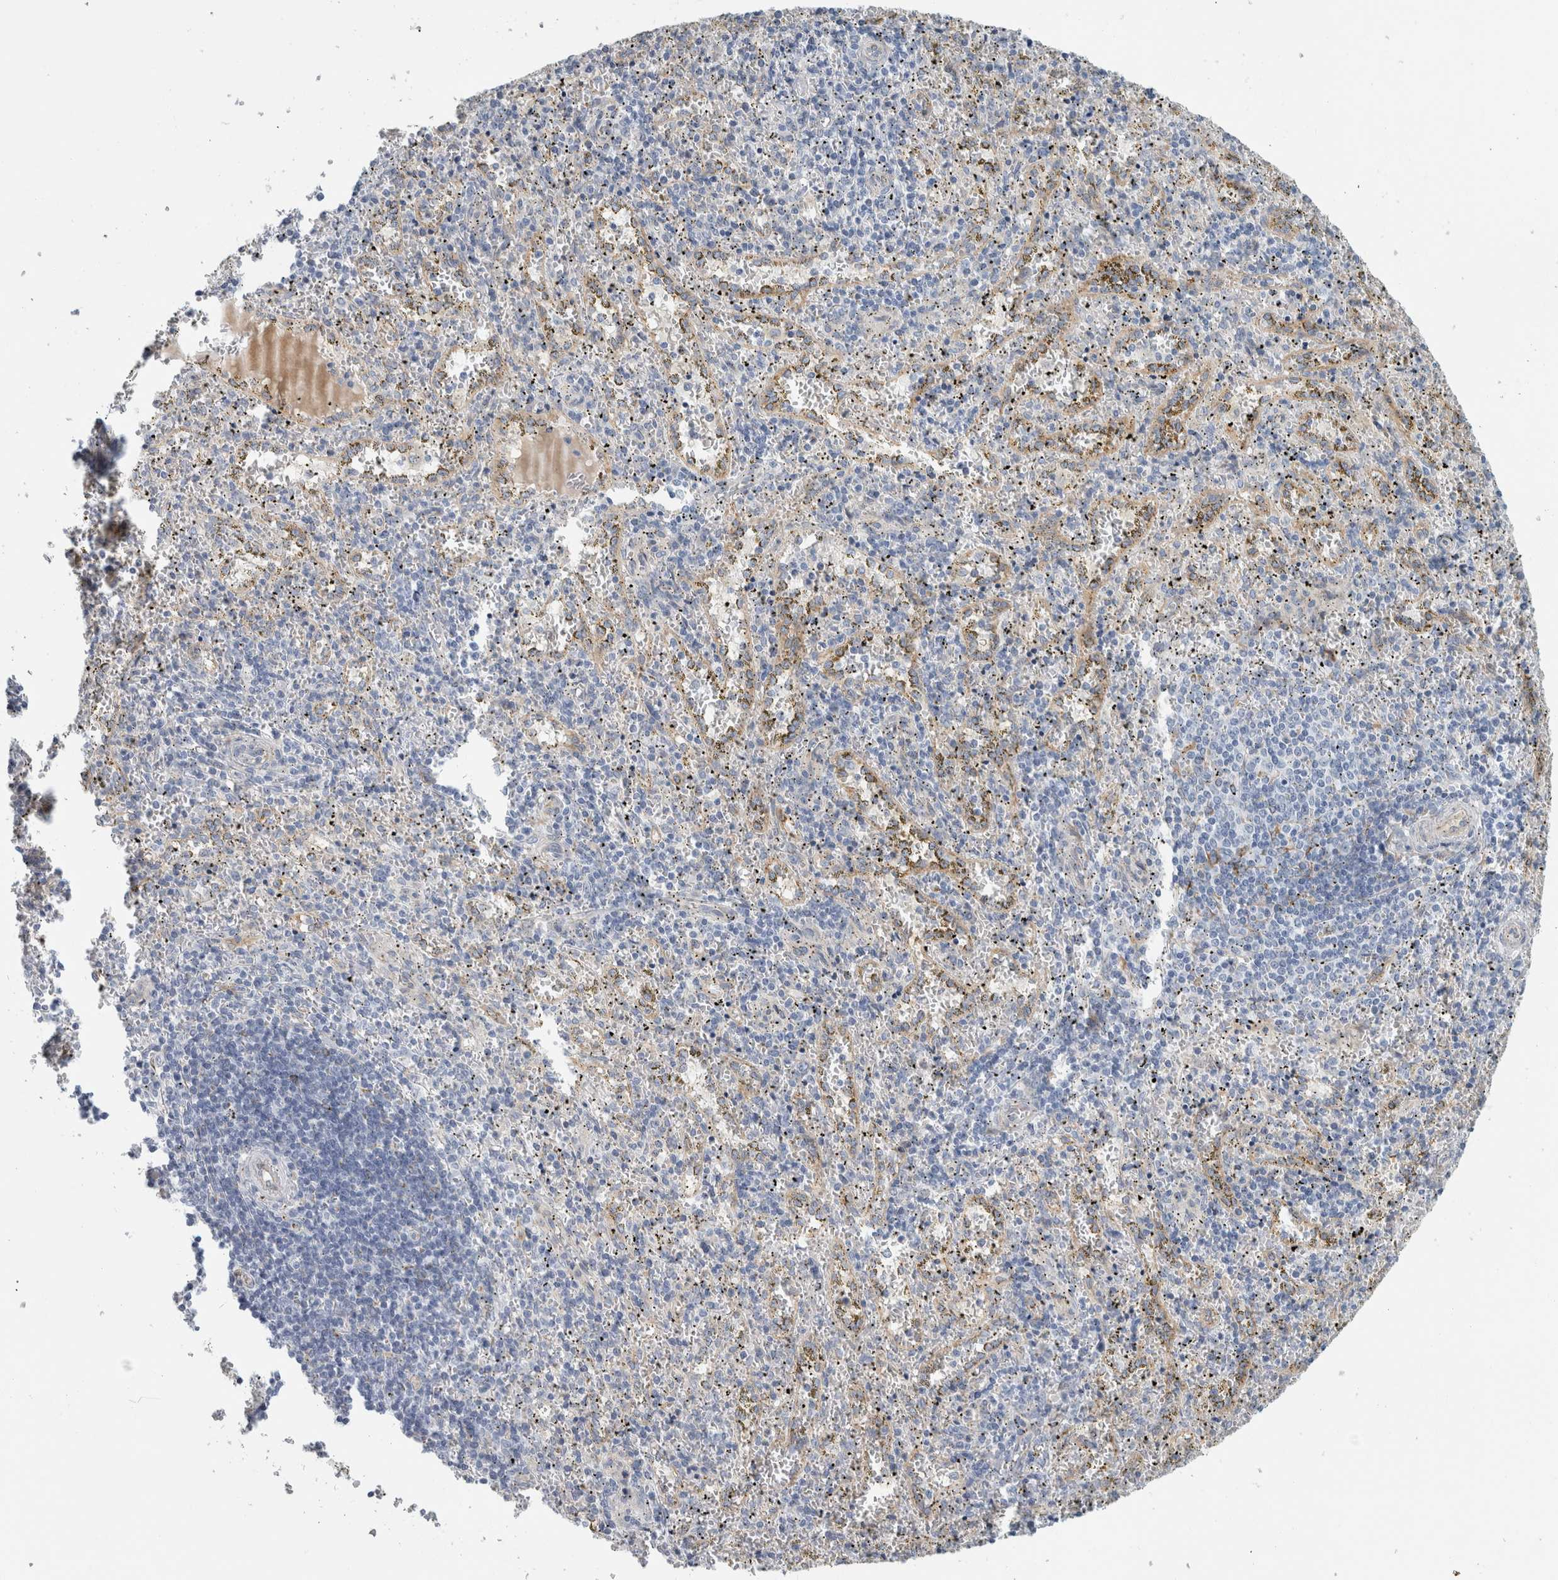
{"staining": {"intensity": "negative", "quantity": "none", "location": "none"}, "tissue": "spleen", "cell_type": "Cells in red pulp", "image_type": "normal", "snomed": [{"axis": "morphology", "description": "Normal tissue, NOS"}, {"axis": "topography", "description": "Spleen"}], "caption": "This image is of benign spleen stained with IHC to label a protein in brown with the nuclei are counter-stained blue. There is no staining in cells in red pulp. (DAB immunohistochemistry (IHC) visualized using brightfield microscopy, high magnification).", "gene": "B3GNT3", "patient": {"sex": "male", "age": 11}}